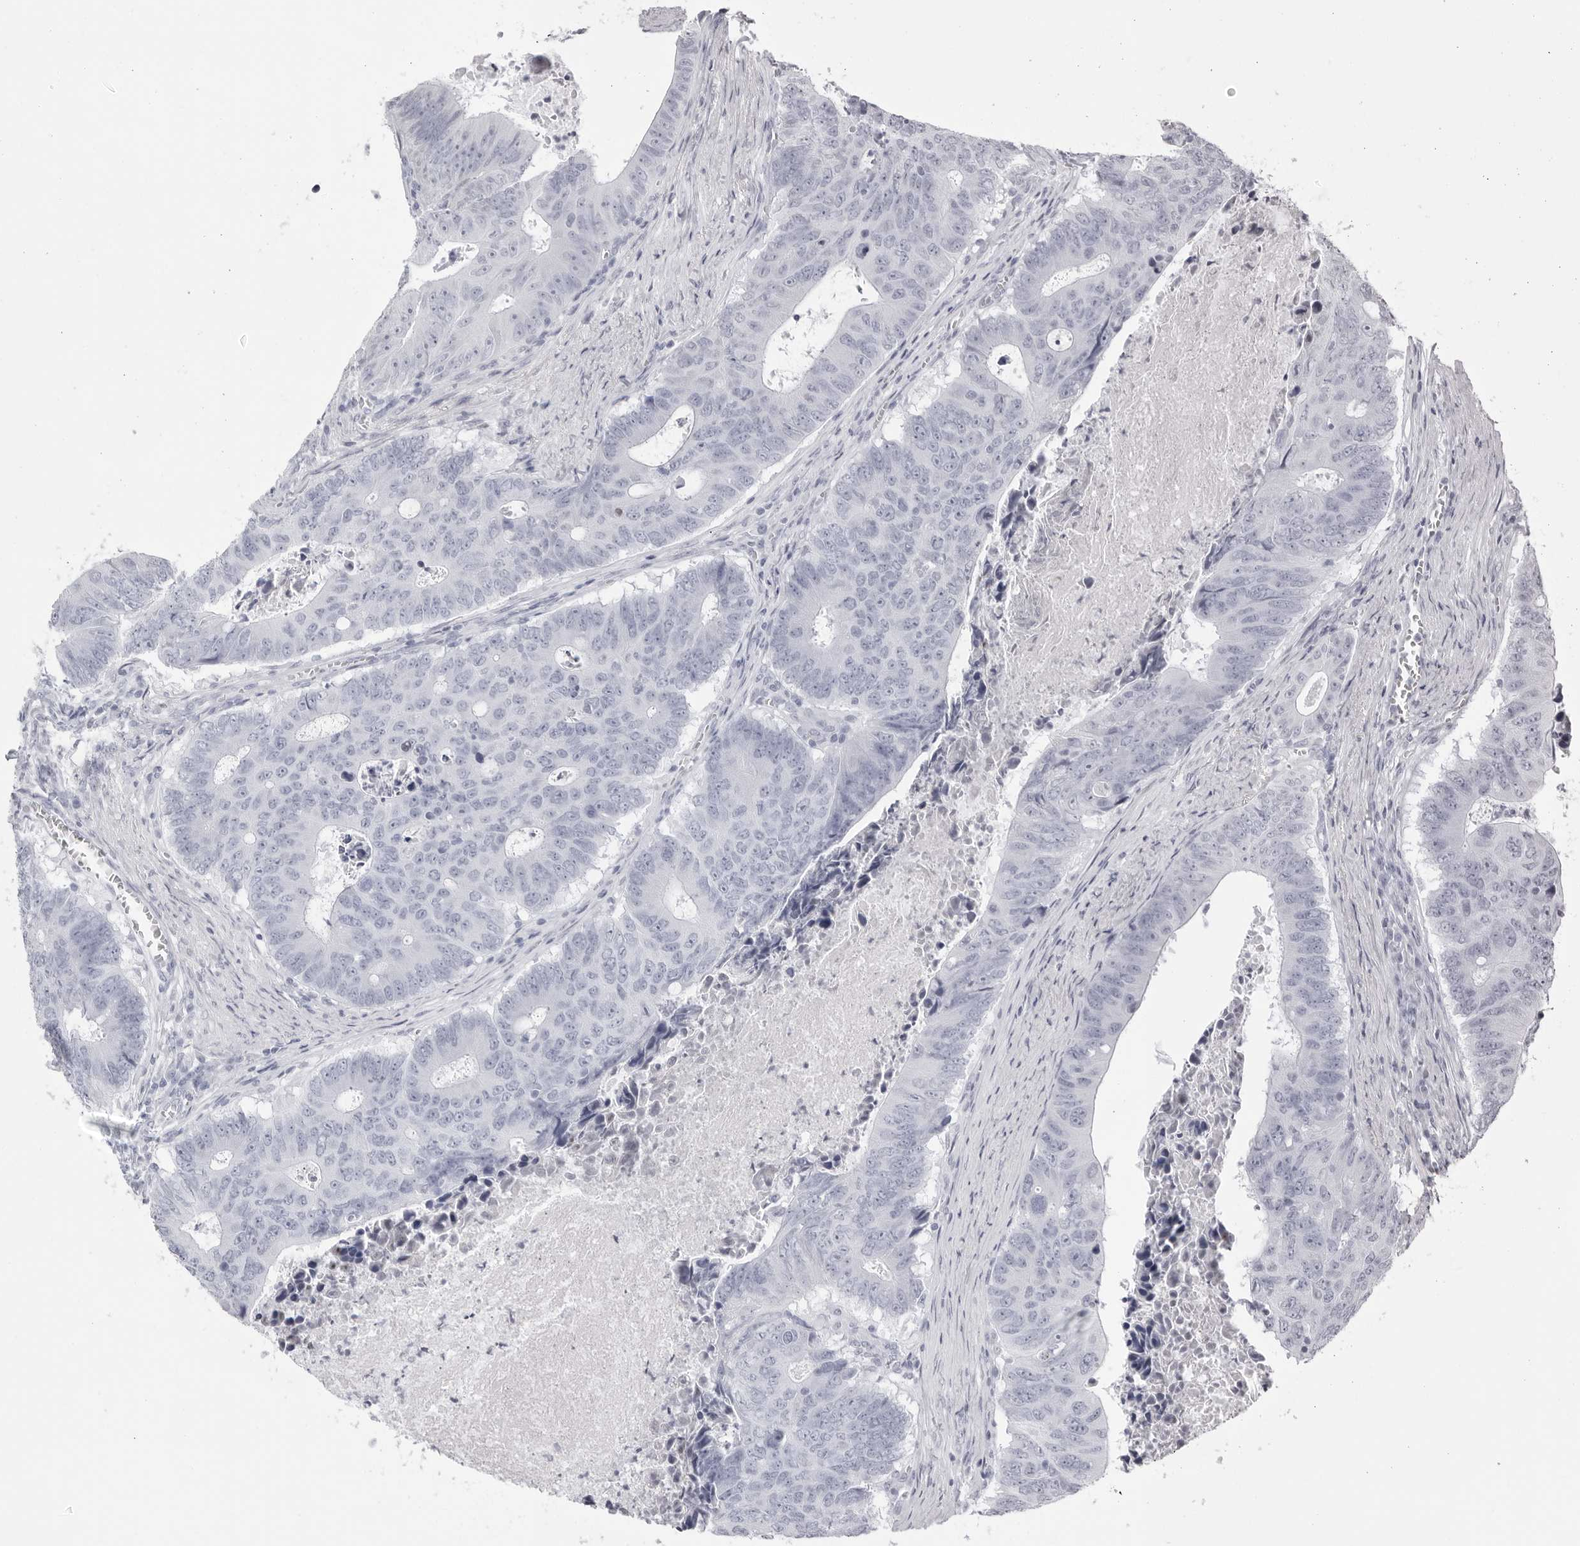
{"staining": {"intensity": "negative", "quantity": "none", "location": "none"}, "tissue": "colorectal cancer", "cell_type": "Tumor cells", "image_type": "cancer", "snomed": [{"axis": "morphology", "description": "Adenocarcinoma, NOS"}, {"axis": "topography", "description": "Colon"}], "caption": "Tumor cells show no significant staining in adenocarcinoma (colorectal).", "gene": "TMOD4", "patient": {"sex": "male", "age": 87}}